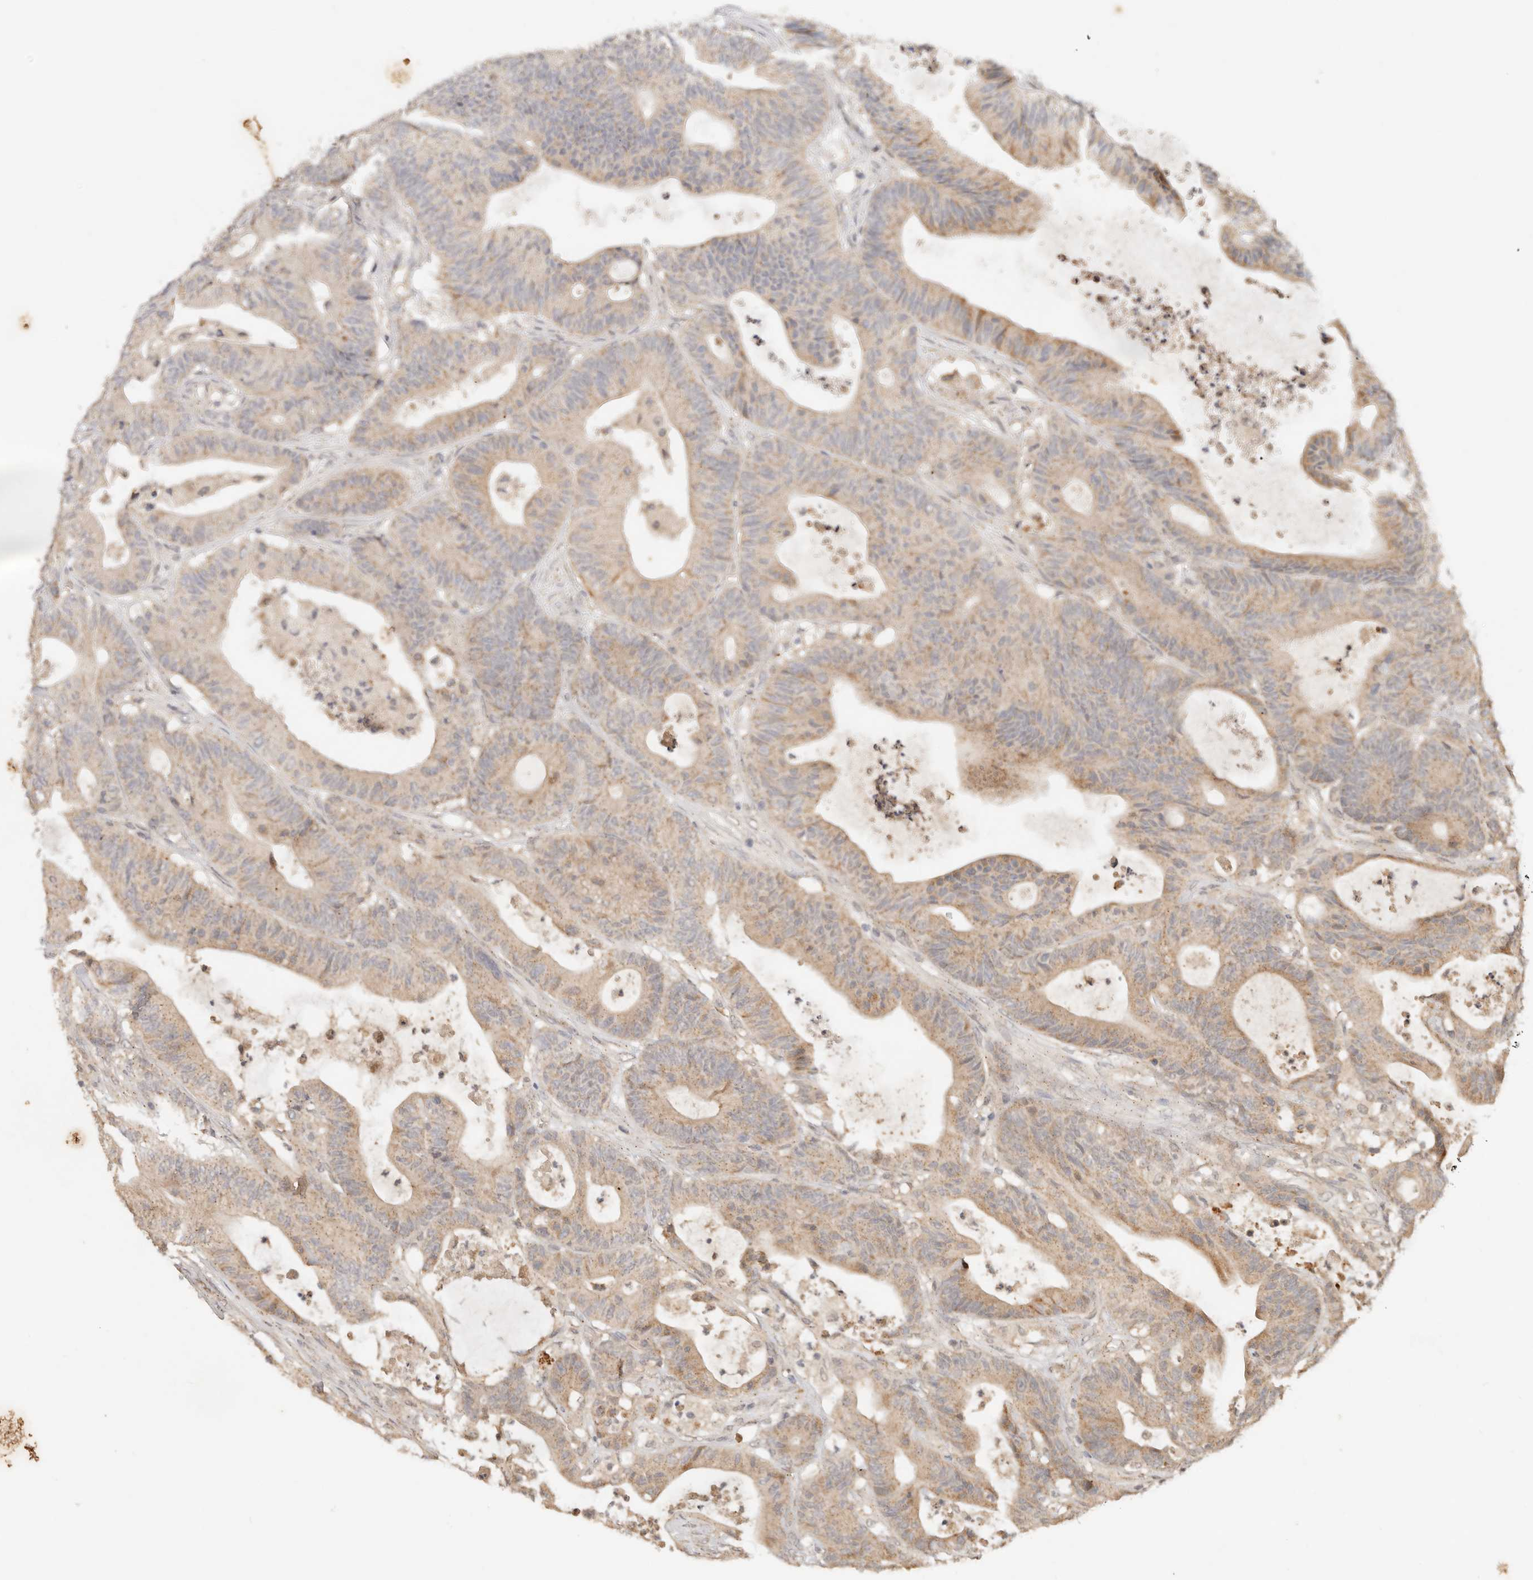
{"staining": {"intensity": "moderate", "quantity": ">75%", "location": "cytoplasmic/membranous"}, "tissue": "colorectal cancer", "cell_type": "Tumor cells", "image_type": "cancer", "snomed": [{"axis": "morphology", "description": "Adenocarcinoma, NOS"}, {"axis": "topography", "description": "Colon"}], "caption": "The micrograph exhibits immunohistochemical staining of colorectal cancer (adenocarcinoma). There is moderate cytoplasmic/membranous positivity is seen in approximately >75% of tumor cells.", "gene": "LMO4", "patient": {"sex": "female", "age": 84}}